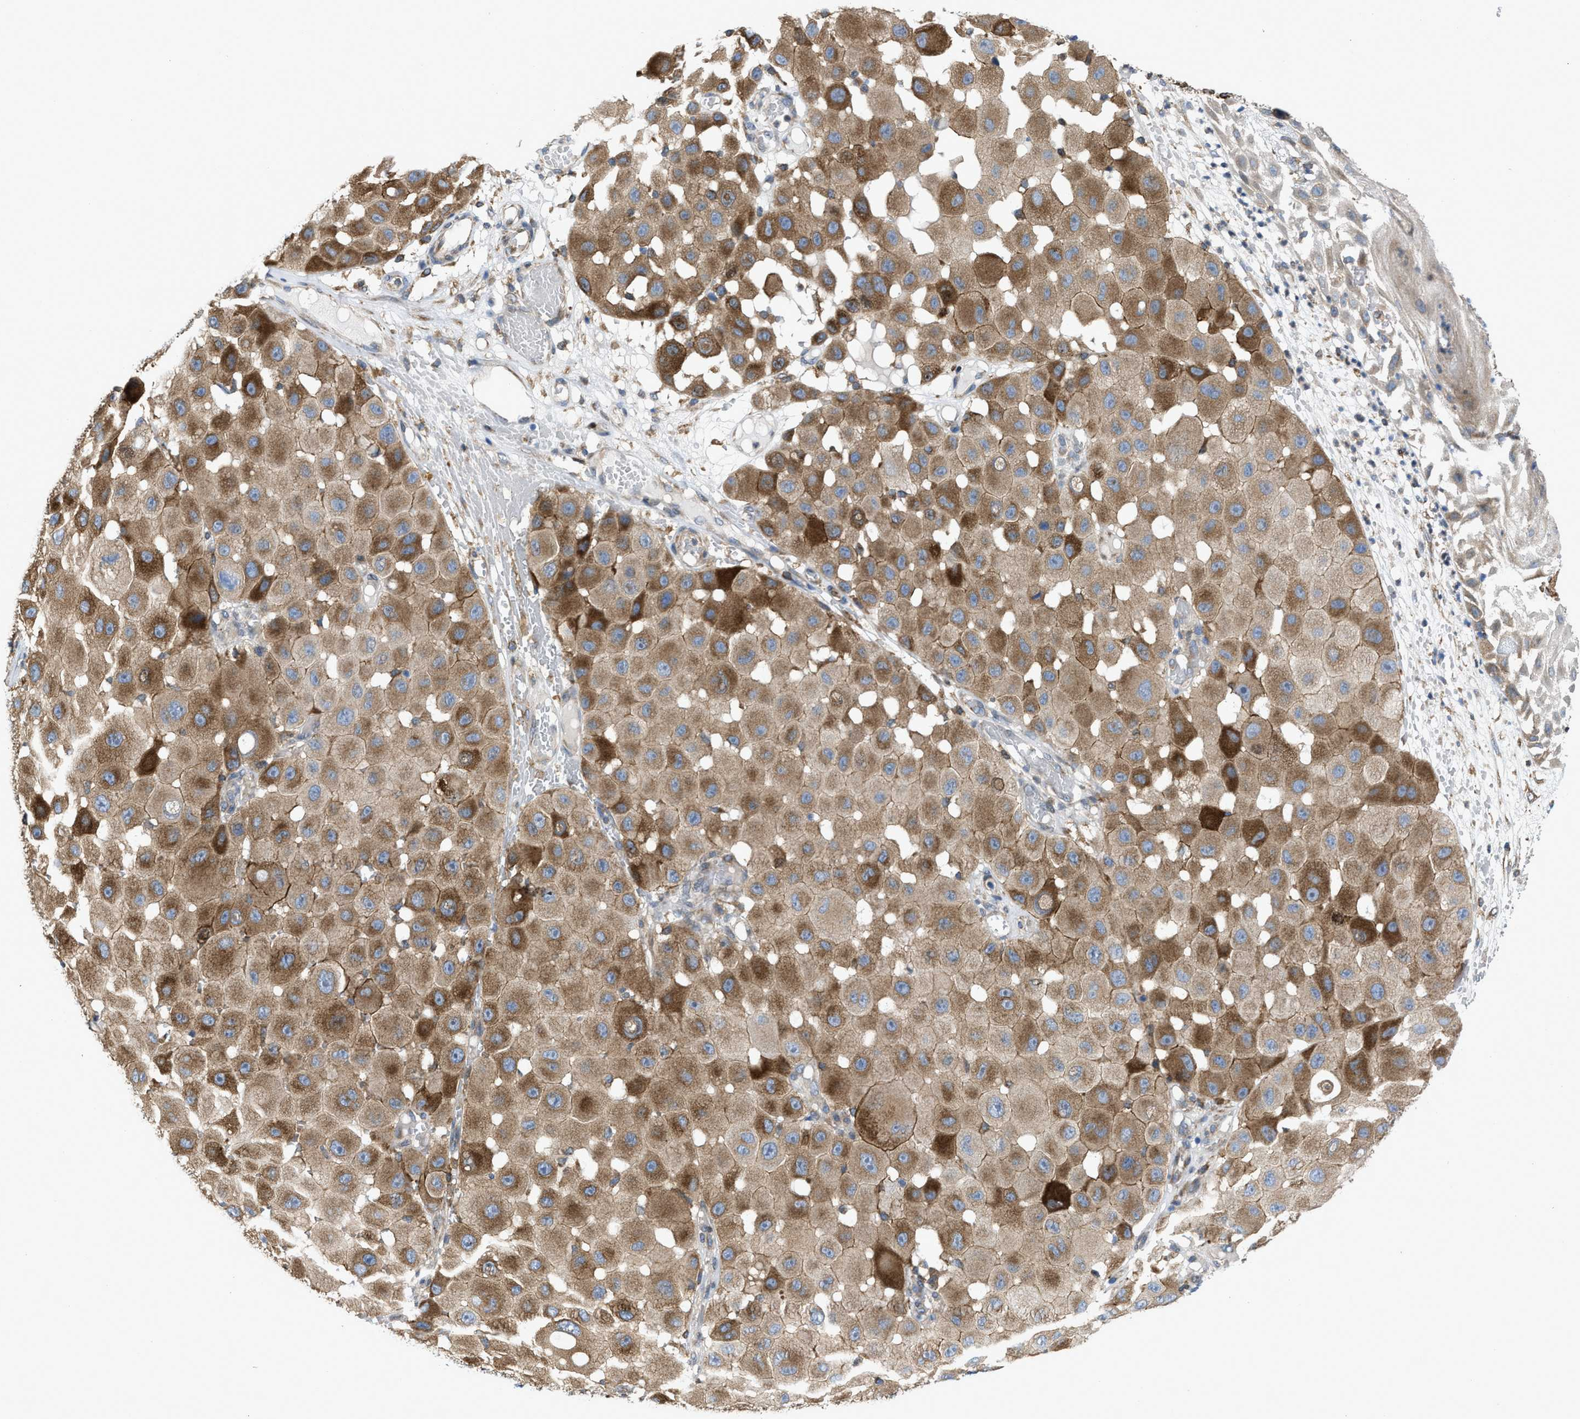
{"staining": {"intensity": "moderate", "quantity": ">75%", "location": "cytoplasmic/membranous"}, "tissue": "melanoma", "cell_type": "Tumor cells", "image_type": "cancer", "snomed": [{"axis": "morphology", "description": "Malignant melanoma, NOS"}, {"axis": "topography", "description": "Skin"}], "caption": "Melanoma stained for a protein (brown) shows moderate cytoplasmic/membranous positive staining in approximately >75% of tumor cells.", "gene": "ERLIN2", "patient": {"sex": "female", "age": 81}}